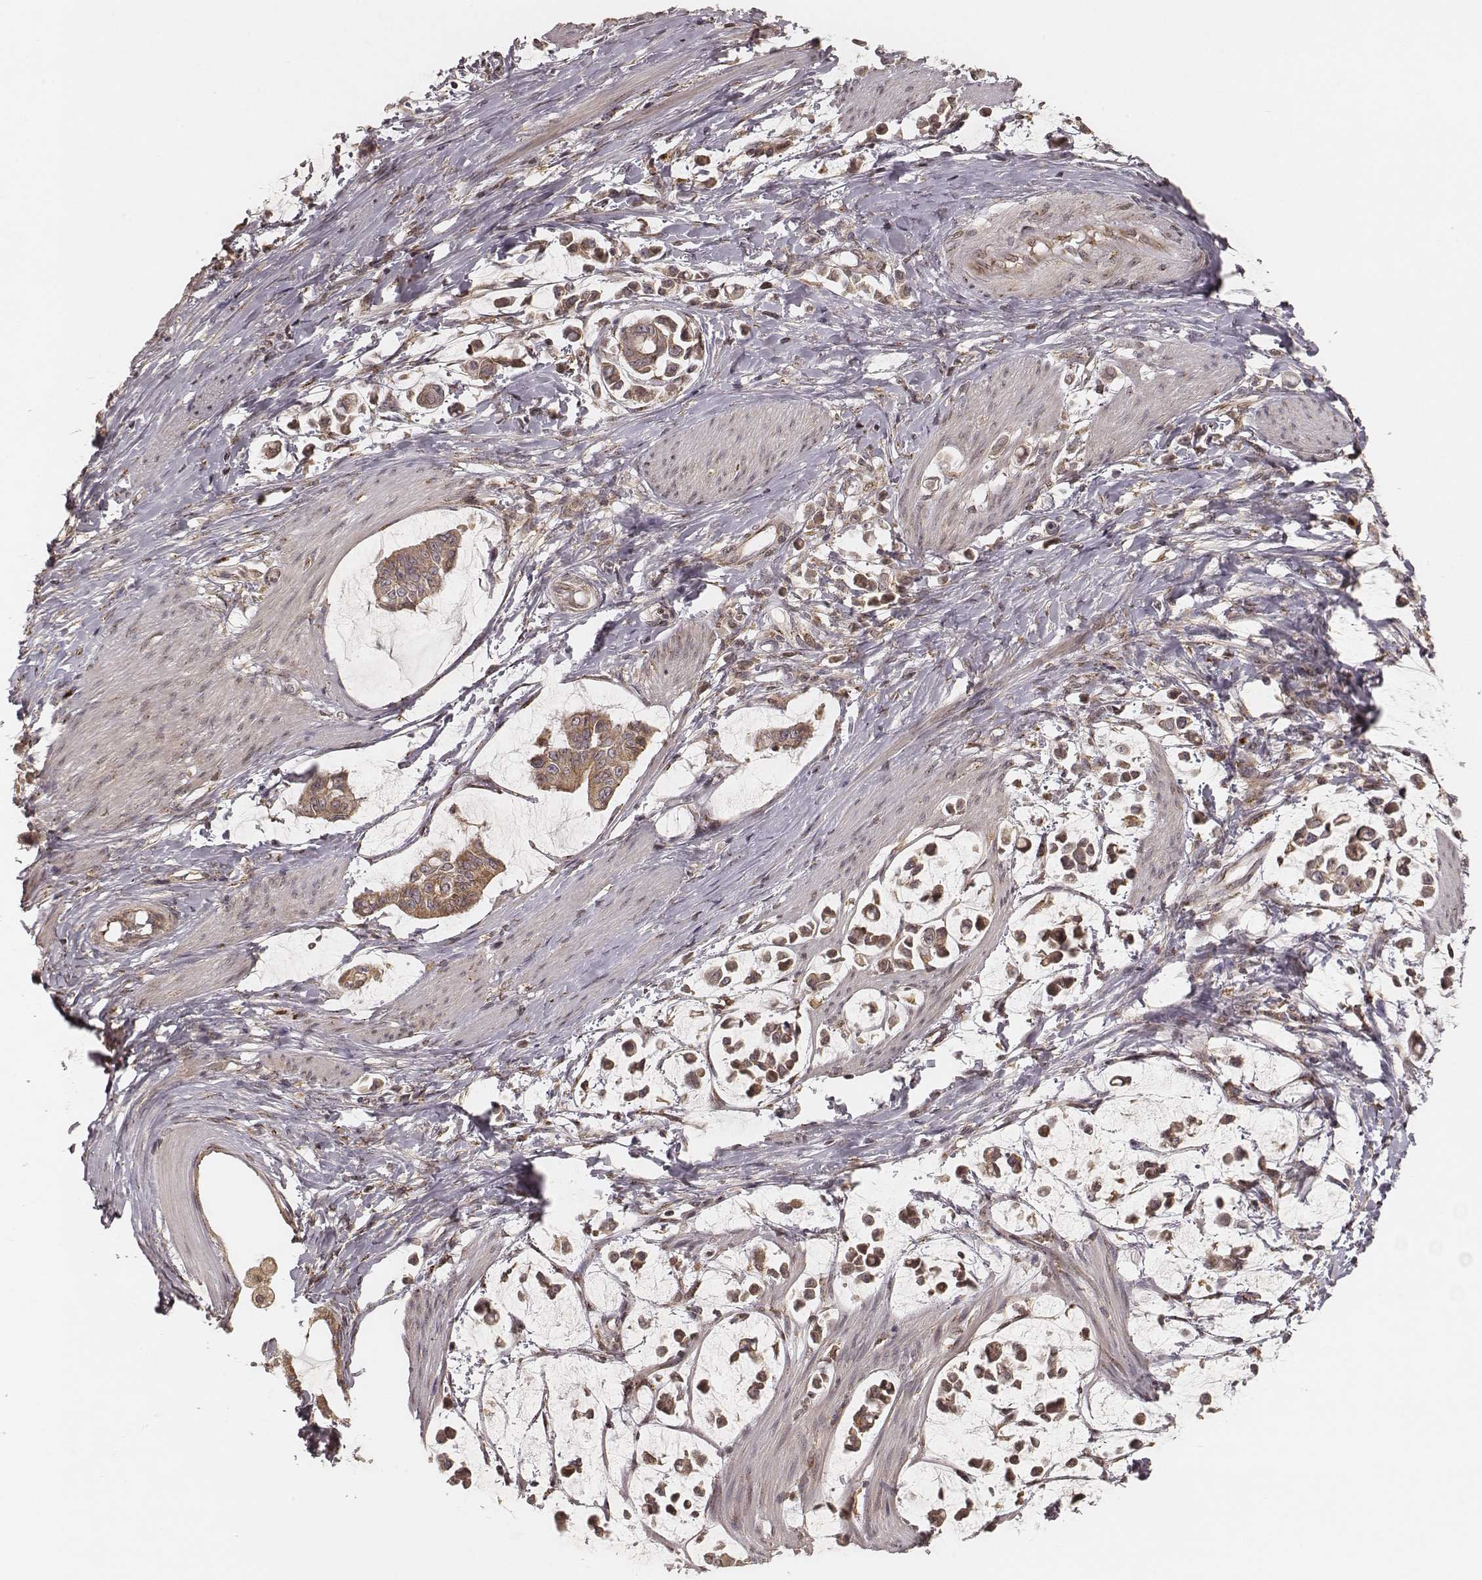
{"staining": {"intensity": "moderate", "quantity": ">75%", "location": "cytoplasmic/membranous"}, "tissue": "stomach cancer", "cell_type": "Tumor cells", "image_type": "cancer", "snomed": [{"axis": "morphology", "description": "Adenocarcinoma, NOS"}, {"axis": "topography", "description": "Stomach"}], "caption": "Moderate cytoplasmic/membranous positivity for a protein is identified in about >75% of tumor cells of stomach adenocarcinoma using IHC.", "gene": "MYO19", "patient": {"sex": "male", "age": 82}}